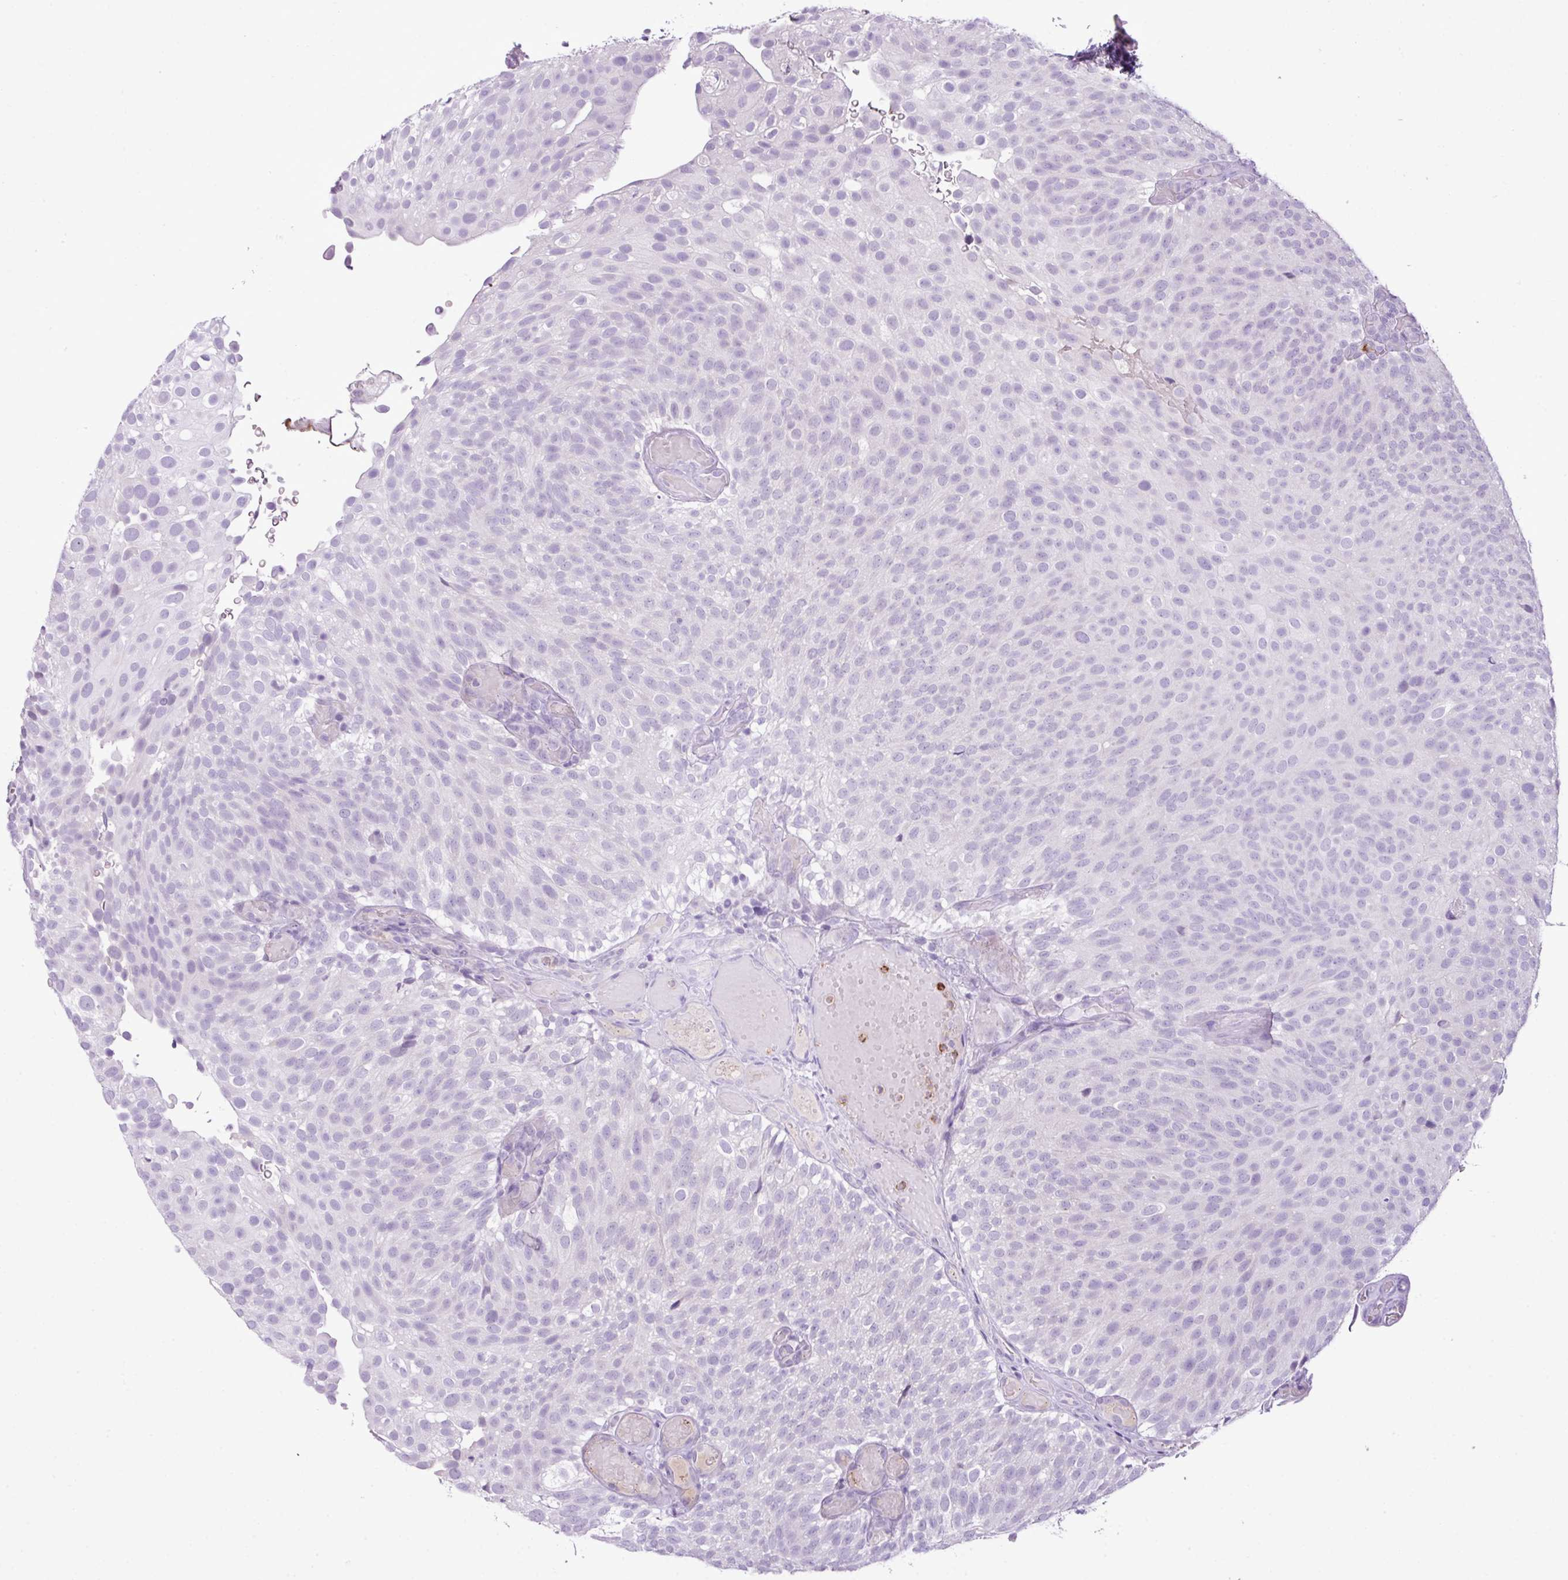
{"staining": {"intensity": "negative", "quantity": "none", "location": "none"}, "tissue": "urothelial cancer", "cell_type": "Tumor cells", "image_type": "cancer", "snomed": [{"axis": "morphology", "description": "Urothelial carcinoma, Low grade"}, {"axis": "topography", "description": "Urinary bladder"}], "caption": "DAB (3,3'-diaminobenzidine) immunohistochemical staining of human urothelial cancer reveals no significant expression in tumor cells. The staining was performed using DAB (3,3'-diaminobenzidine) to visualize the protein expression in brown, while the nuclei were stained in blue with hematoxylin (Magnification: 20x).", "gene": "HTR3E", "patient": {"sex": "male", "age": 78}}